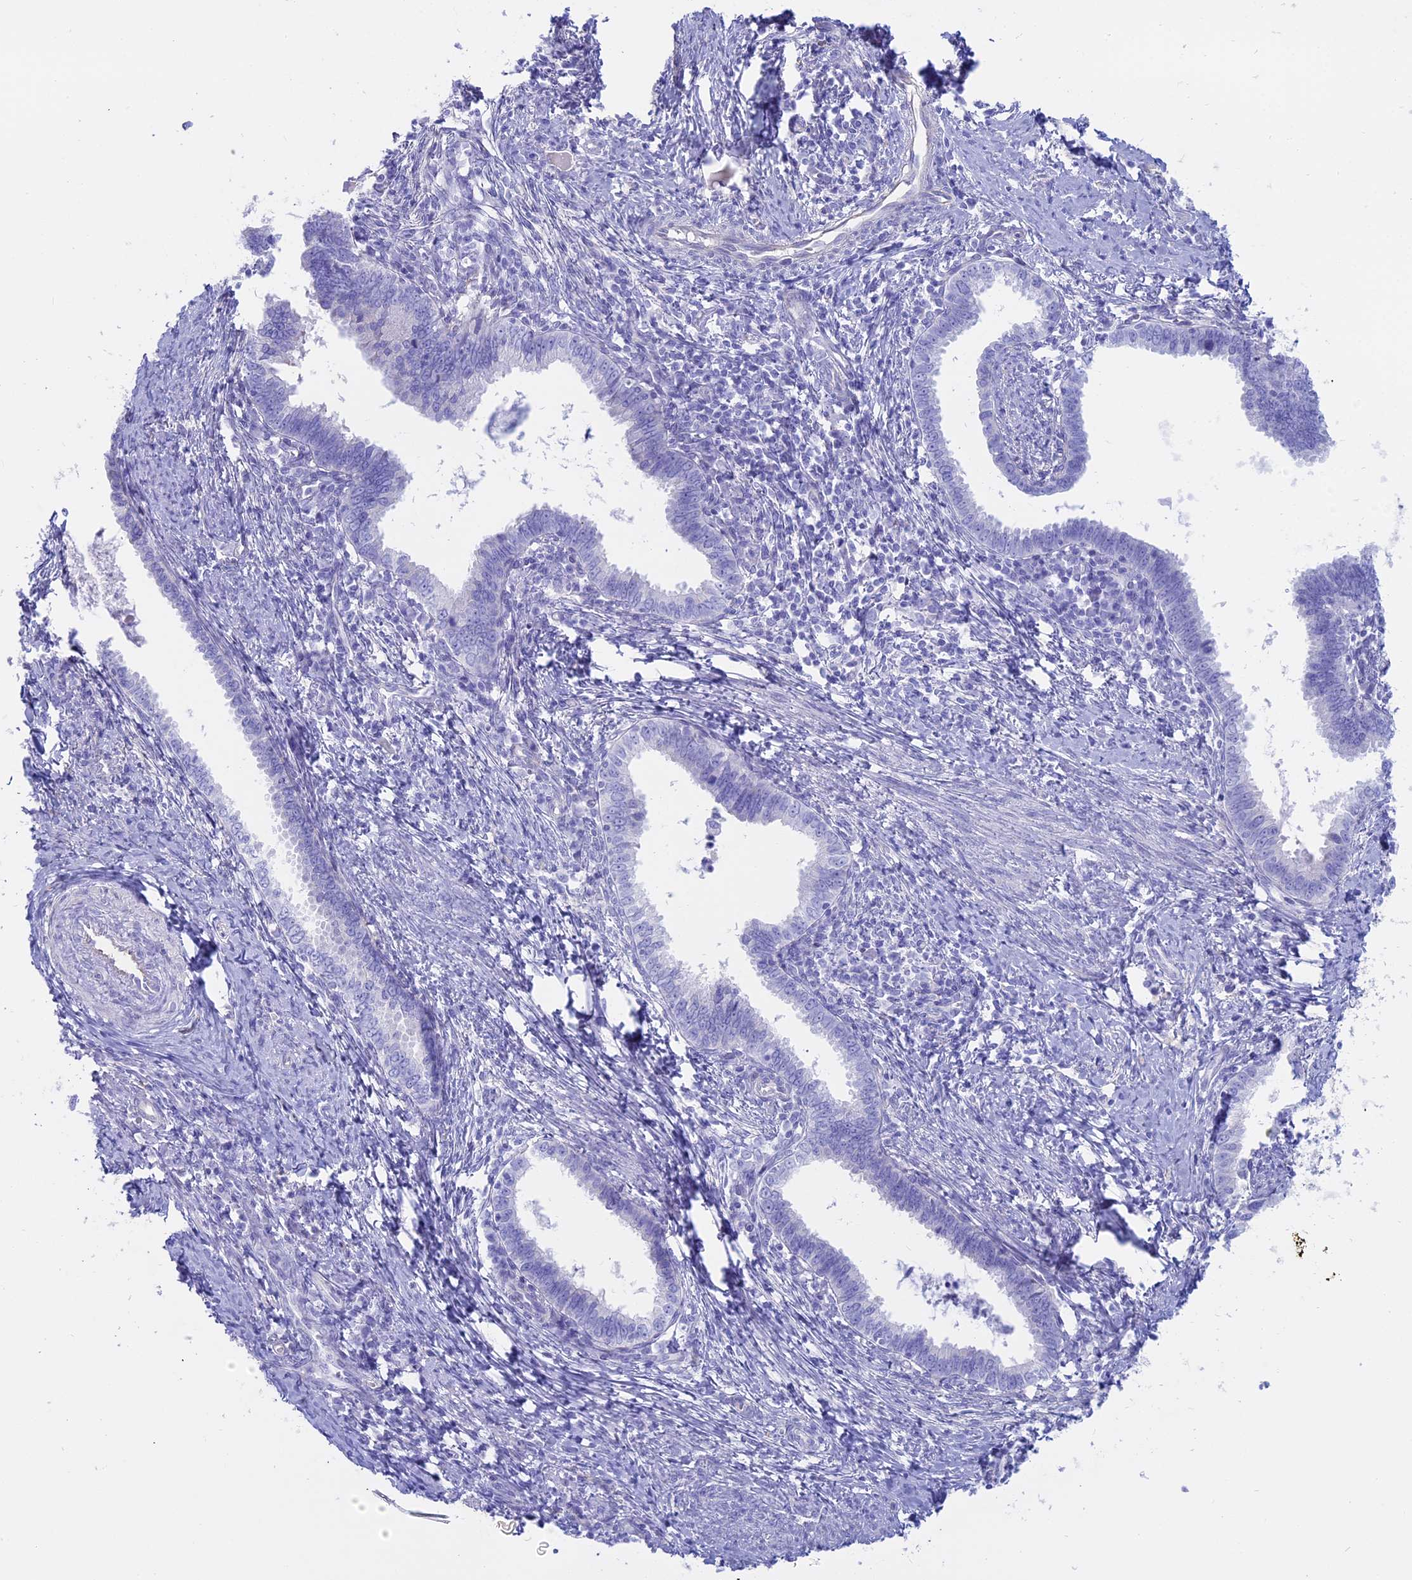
{"staining": {"intensity": "negative", "quantity": "none", "location": "none"}, "tissue": "cervical cancer", "cell_type": "Tumor cells", "image_type": "cancer", "snomed": [{"axis": "morphology", "description": "Adenocarcinoma, NOS"}, {"axis": "topography", "description": "Cervix"}], "caption": "Cervical adenocarcinoma stained for a protein using IHC demonstrates no staining tumor cells.", "gene": "OR2AE1", "patient": {"sex": "female", "age": 36}}